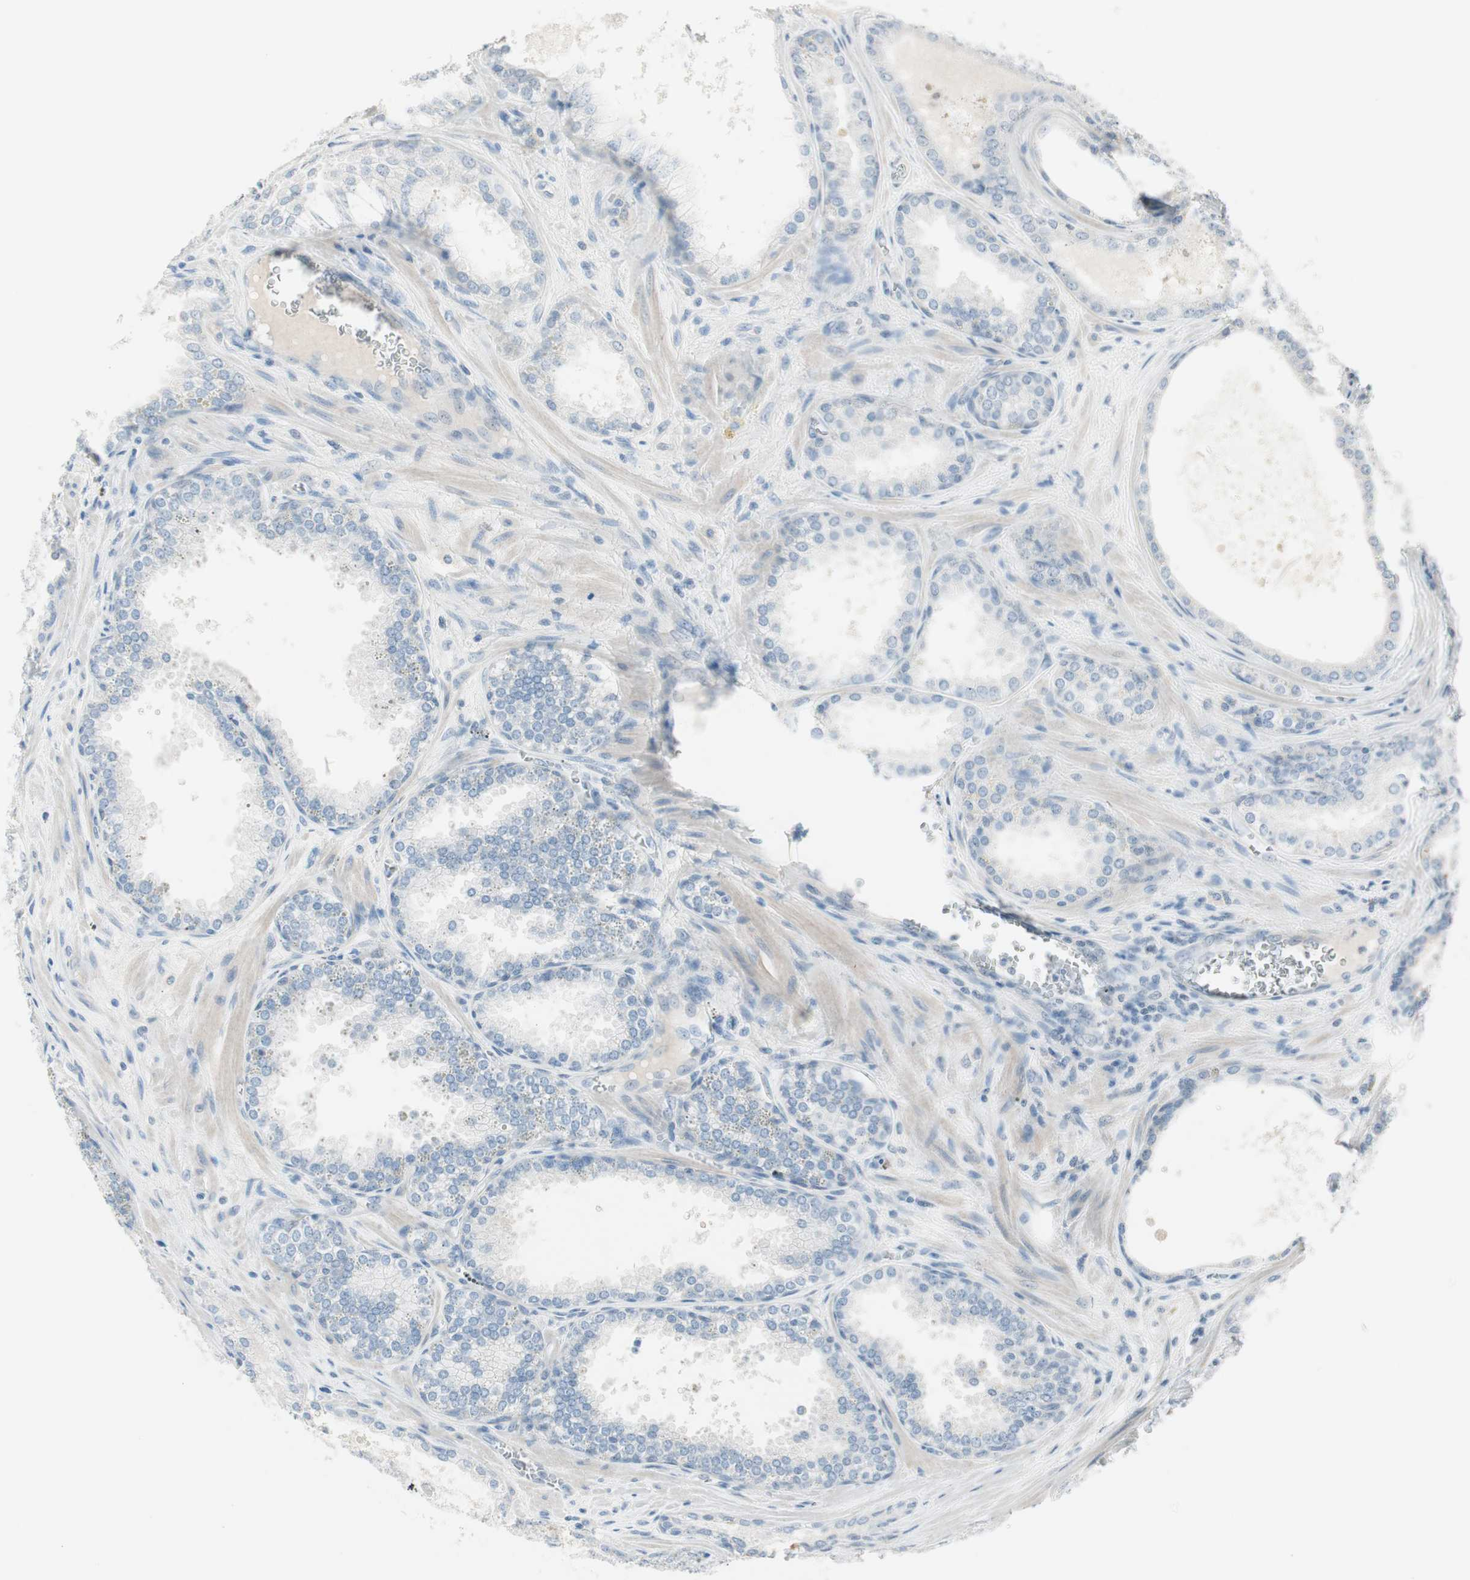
{"staining": {"intensity": "negative", "quantity": "none", "location": "none"}, "tissue": "prostate cancer", "cell_type": "Tumor cells", "image_type": "cancer", "snomed": [{"axis": "morphology", "description": "Adenocarcinoma, Low grade"}, {"axis": "topography", "description": "Prostate"}], "caption": "An IHC image of low-grade adenocarcinoma (prostate) is shown. There is no staining in tumor cells of low-grade adenocarcinoma (prostate). The staining was performed using DAB to visualize the protein expression in brown, while the nuclei were stained in blue with hematoxylin (Magnification: 20x).", "gene": "ITLN2", "patient": {"sex": "male", "age": 60}}